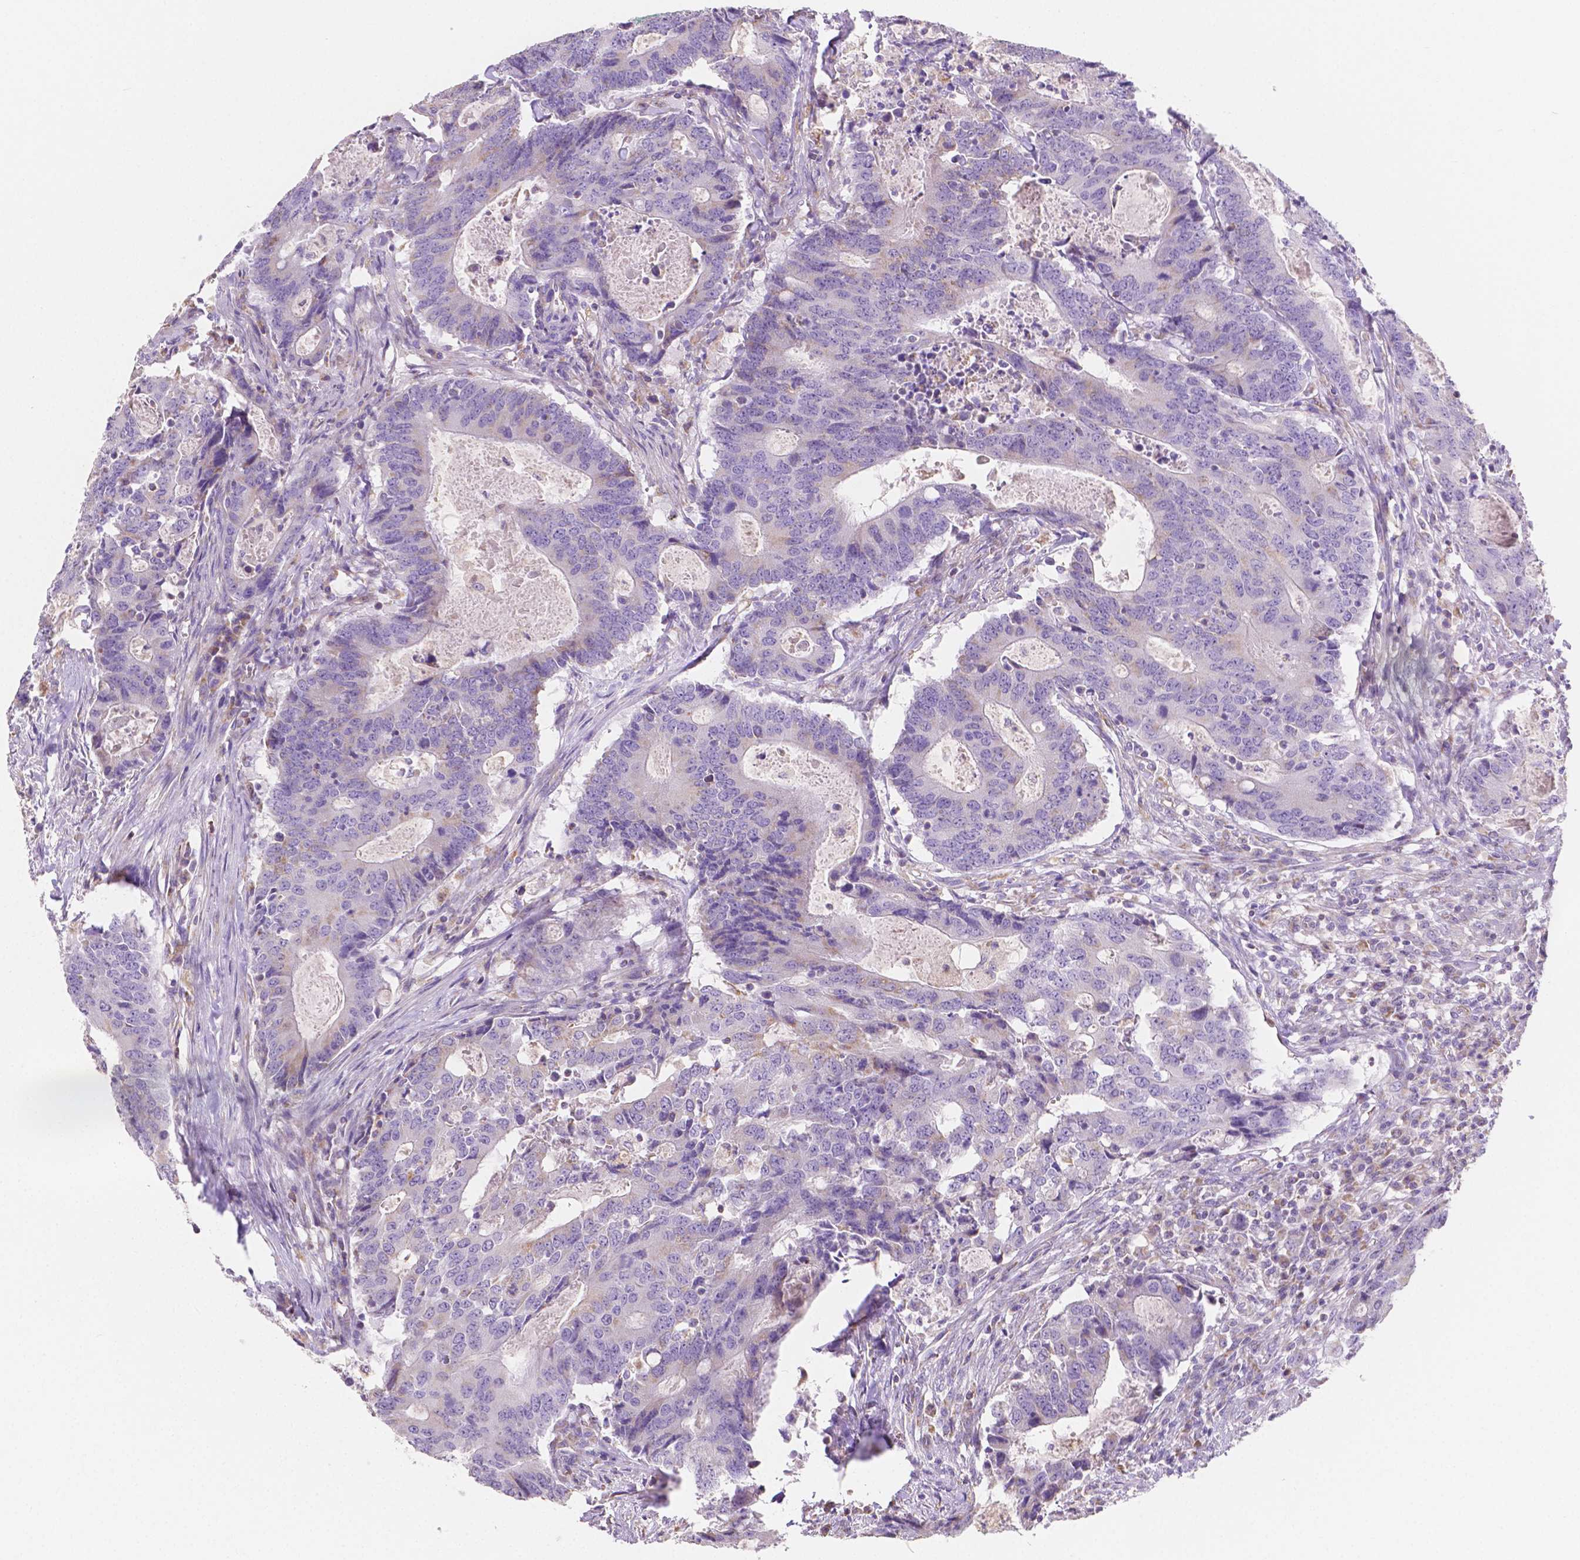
{"staining": {"intensity": "negative", "quantity": "none", "location": "none"}, "tissue": "colorectal cancer", "cell_type": "Tumor cells", "image_type": "cancer", "snomed": [{"axis": "morphology", "description": "Adenocarcinoma, NOS"}, {"axis": "topography", "description": "Colon"}], "caption": "Photomicrograph shows no significant protein staining in tumor cells of colorectal adenocarcinoma.", "gene": "TMEM130", "patient": {"sex": "male", "age": 67}}